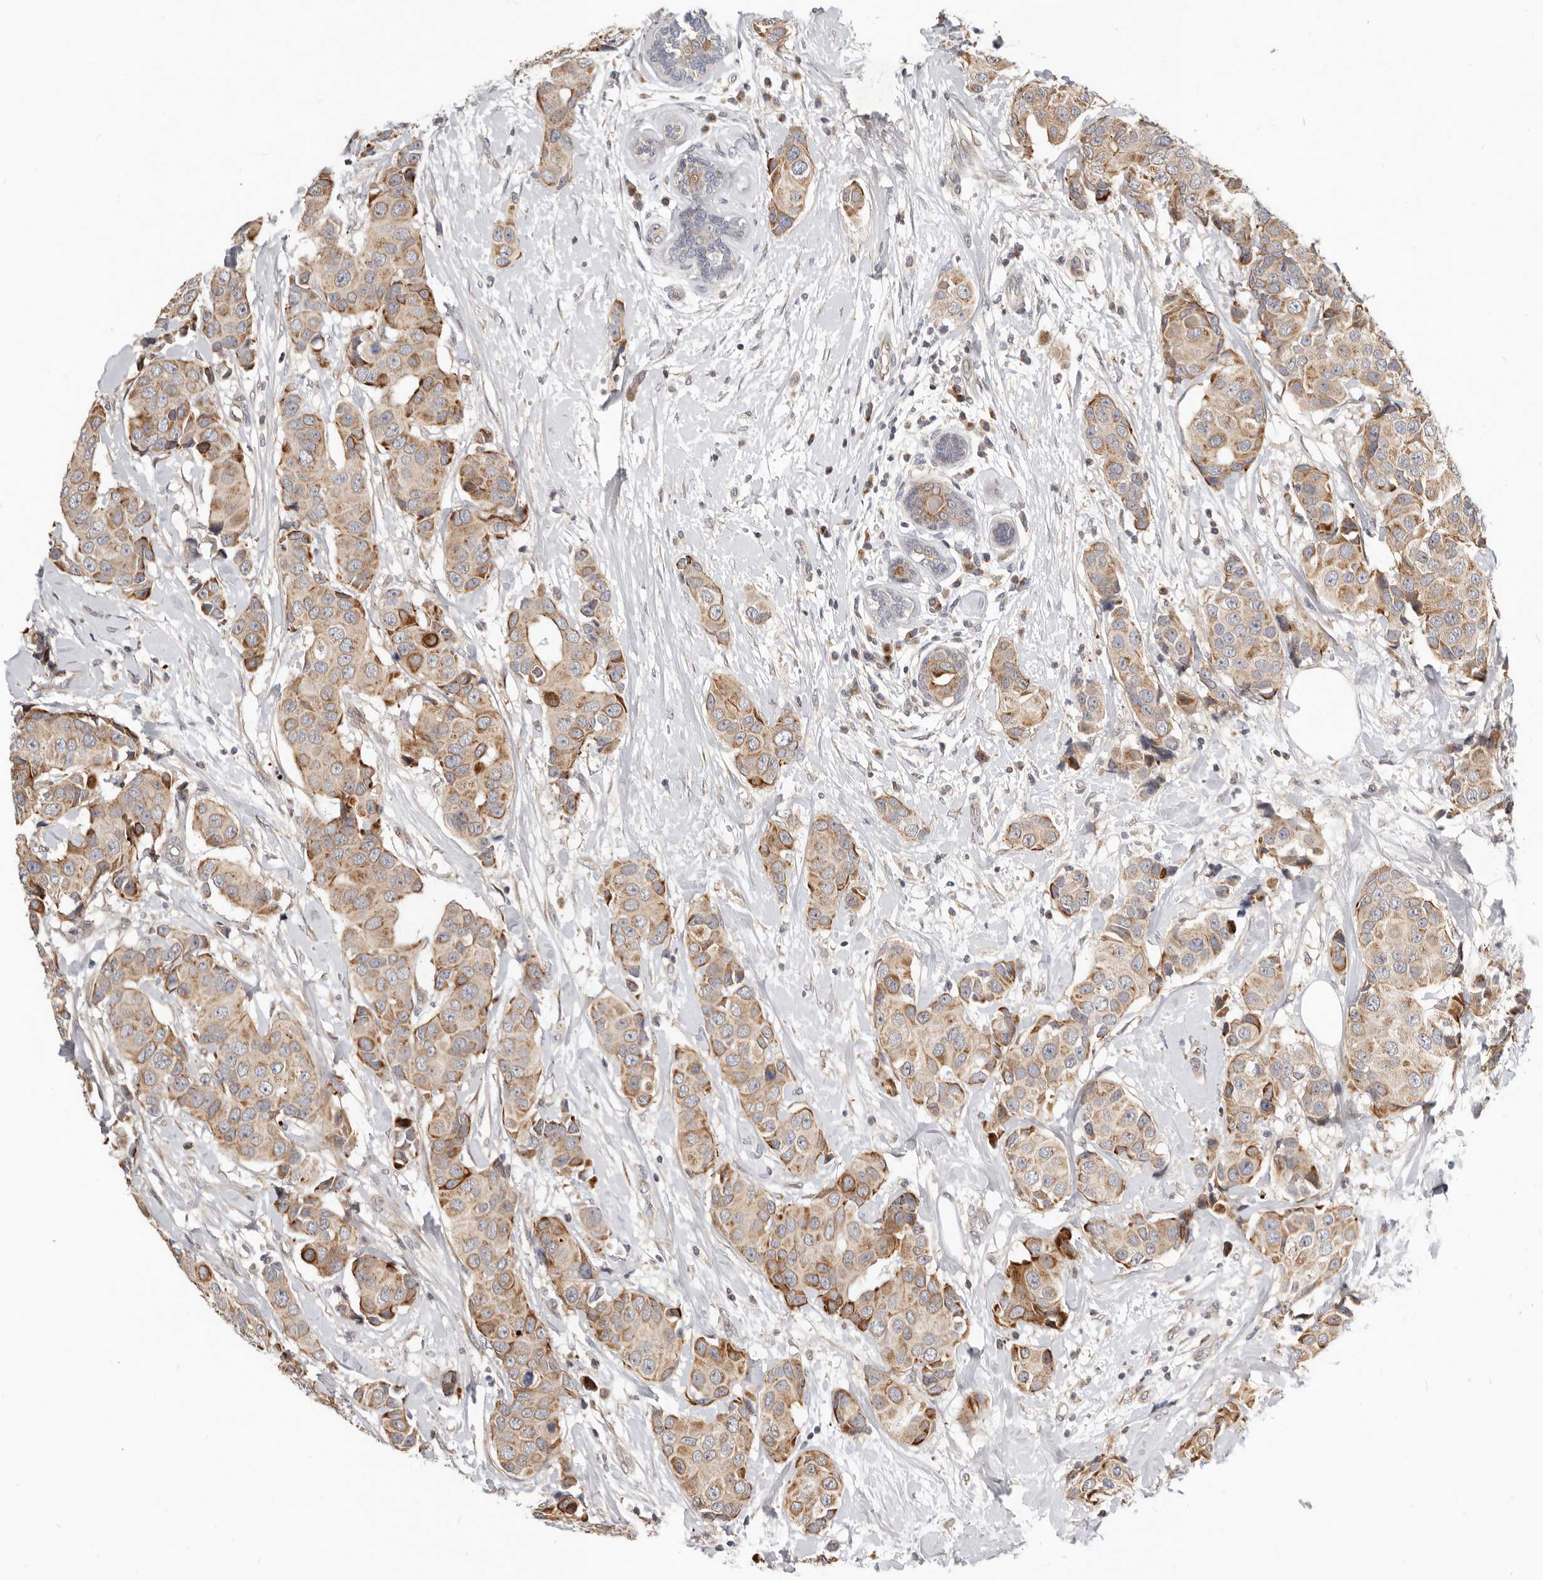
{"staining": {"intensity": "moderate", "quantity": ">75%", "location": "cytoplasmic/membranous"}, "tissue": "breast cancer", "cell_type": "Tumor cells", "image_type": "cancer", "snomed": [{"axis": "morphology", "description": "Normal tissue, NOS"}, {"axis": "morphology", "description": "Duct carcinoma"}, {"axis": "topography", "description": "Breast"}], "caption": "Immunohistochemistry of breast cancer demonstrates medium levels of moderate cytoplasmic/membranous positivity in about >75% of tumor cells. The protein of interest is shown in brown color, while the nuclei are stained blue.", "gene": "NPY4R", "patient": {"sex": "female", "age": 39}}